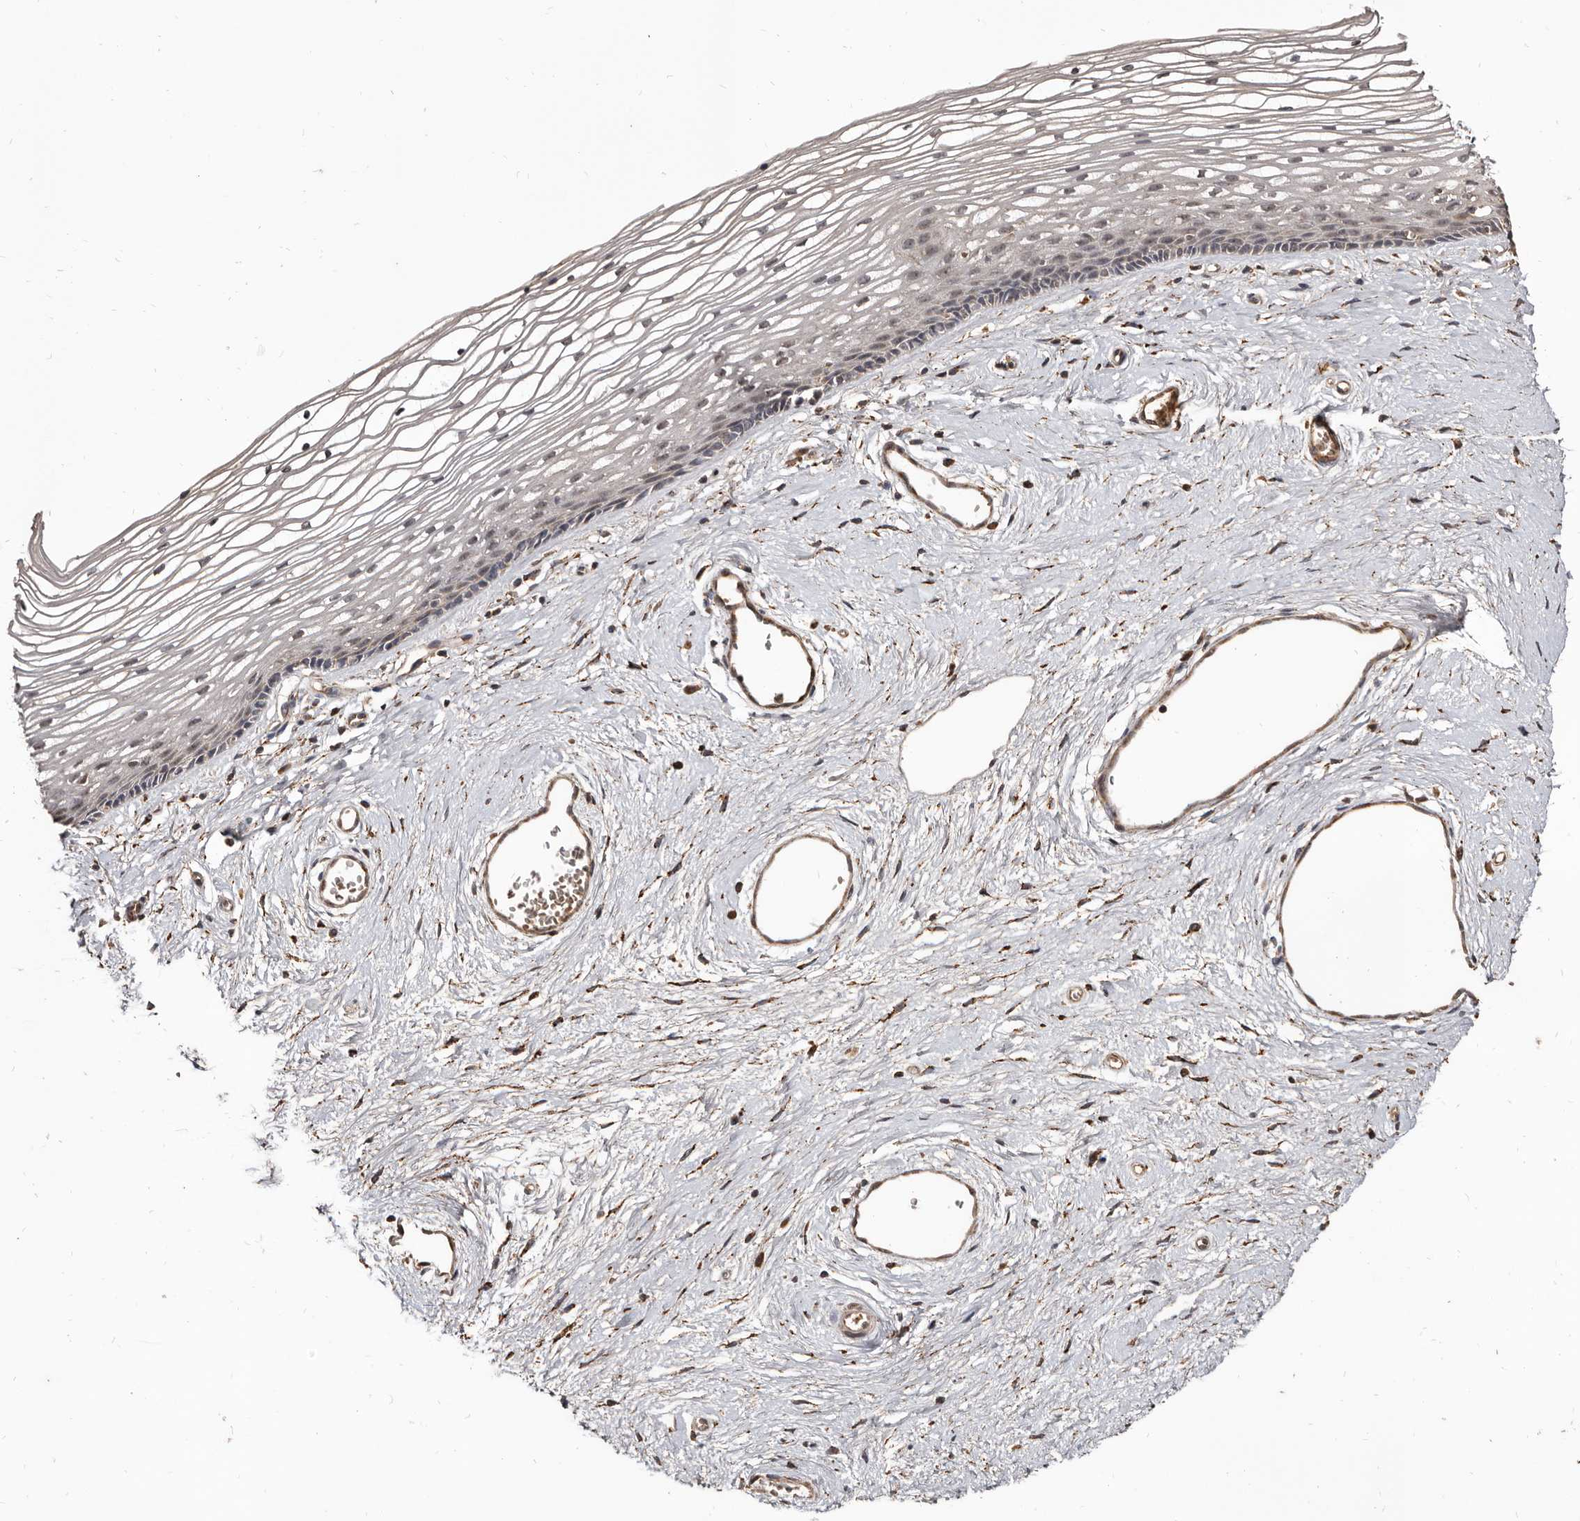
{"staining": {"intensity": "moderate", "quantity": "<25%", "location": "cytoplasmic/membranous"}, "tissue": "vagina", "cell_type": "Squamous epithelial cells", "image_type": "normal", "snomed": [{"axis": "morphology", "description": "Normal tissue, NOS"}, {"axis": "topography", "description": "Vagina"}], "caption": "The image reveals a brown stain indicating the presence of a protein in the cytoplasmic/membranous of squamous epithelial cells in vagina.", "gene": "AKAP7", "patient": {"sex": "female", "age": 46}}